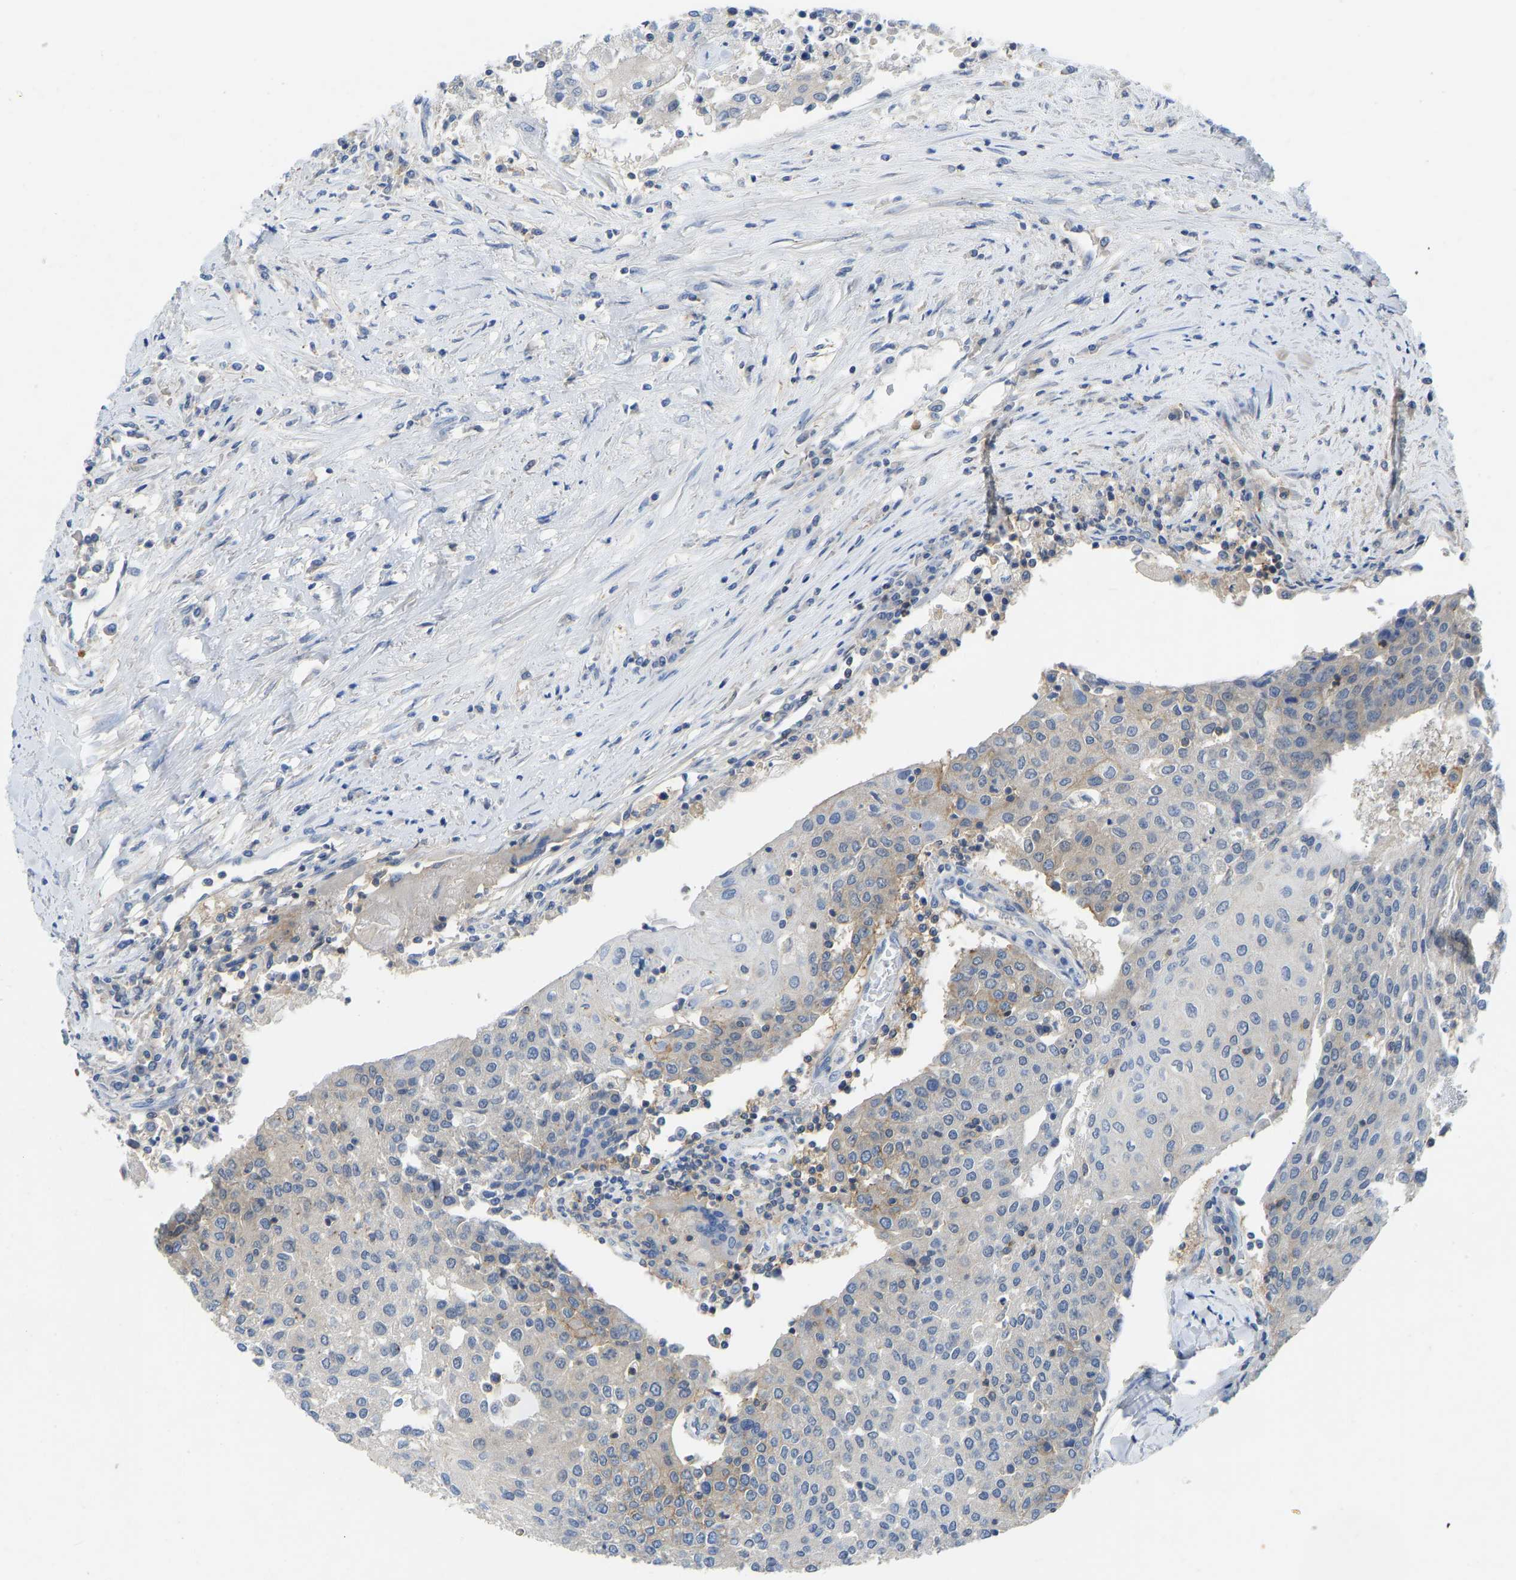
{"staining": {"intensity": "moderate", "quantity": "<25%", "location": "cytoplasmic/membranous"}, "tissue": "urothelial cancer", "cell_type": "Tumor cells", "image_type": "cancer", "snomed": [{"axis": "morphology", "description": "Urothelial carcinoma, High grade"}, {"axis": "topography", "description": "Urinary bladder"}], "caption": "Protein expression analysis of high-grade urothelial carcinoma displays moderate cytoplasmic/membranous expression in about <25% of tumor cells. The staining was performed using DAB (3,3'-diaminobenzidine), with brown indicating positive protein expression. Nuclei are stained blue with hematoxylin.", "gene": "NDRG3", "patient": {"sex": "female", "age": 85}}